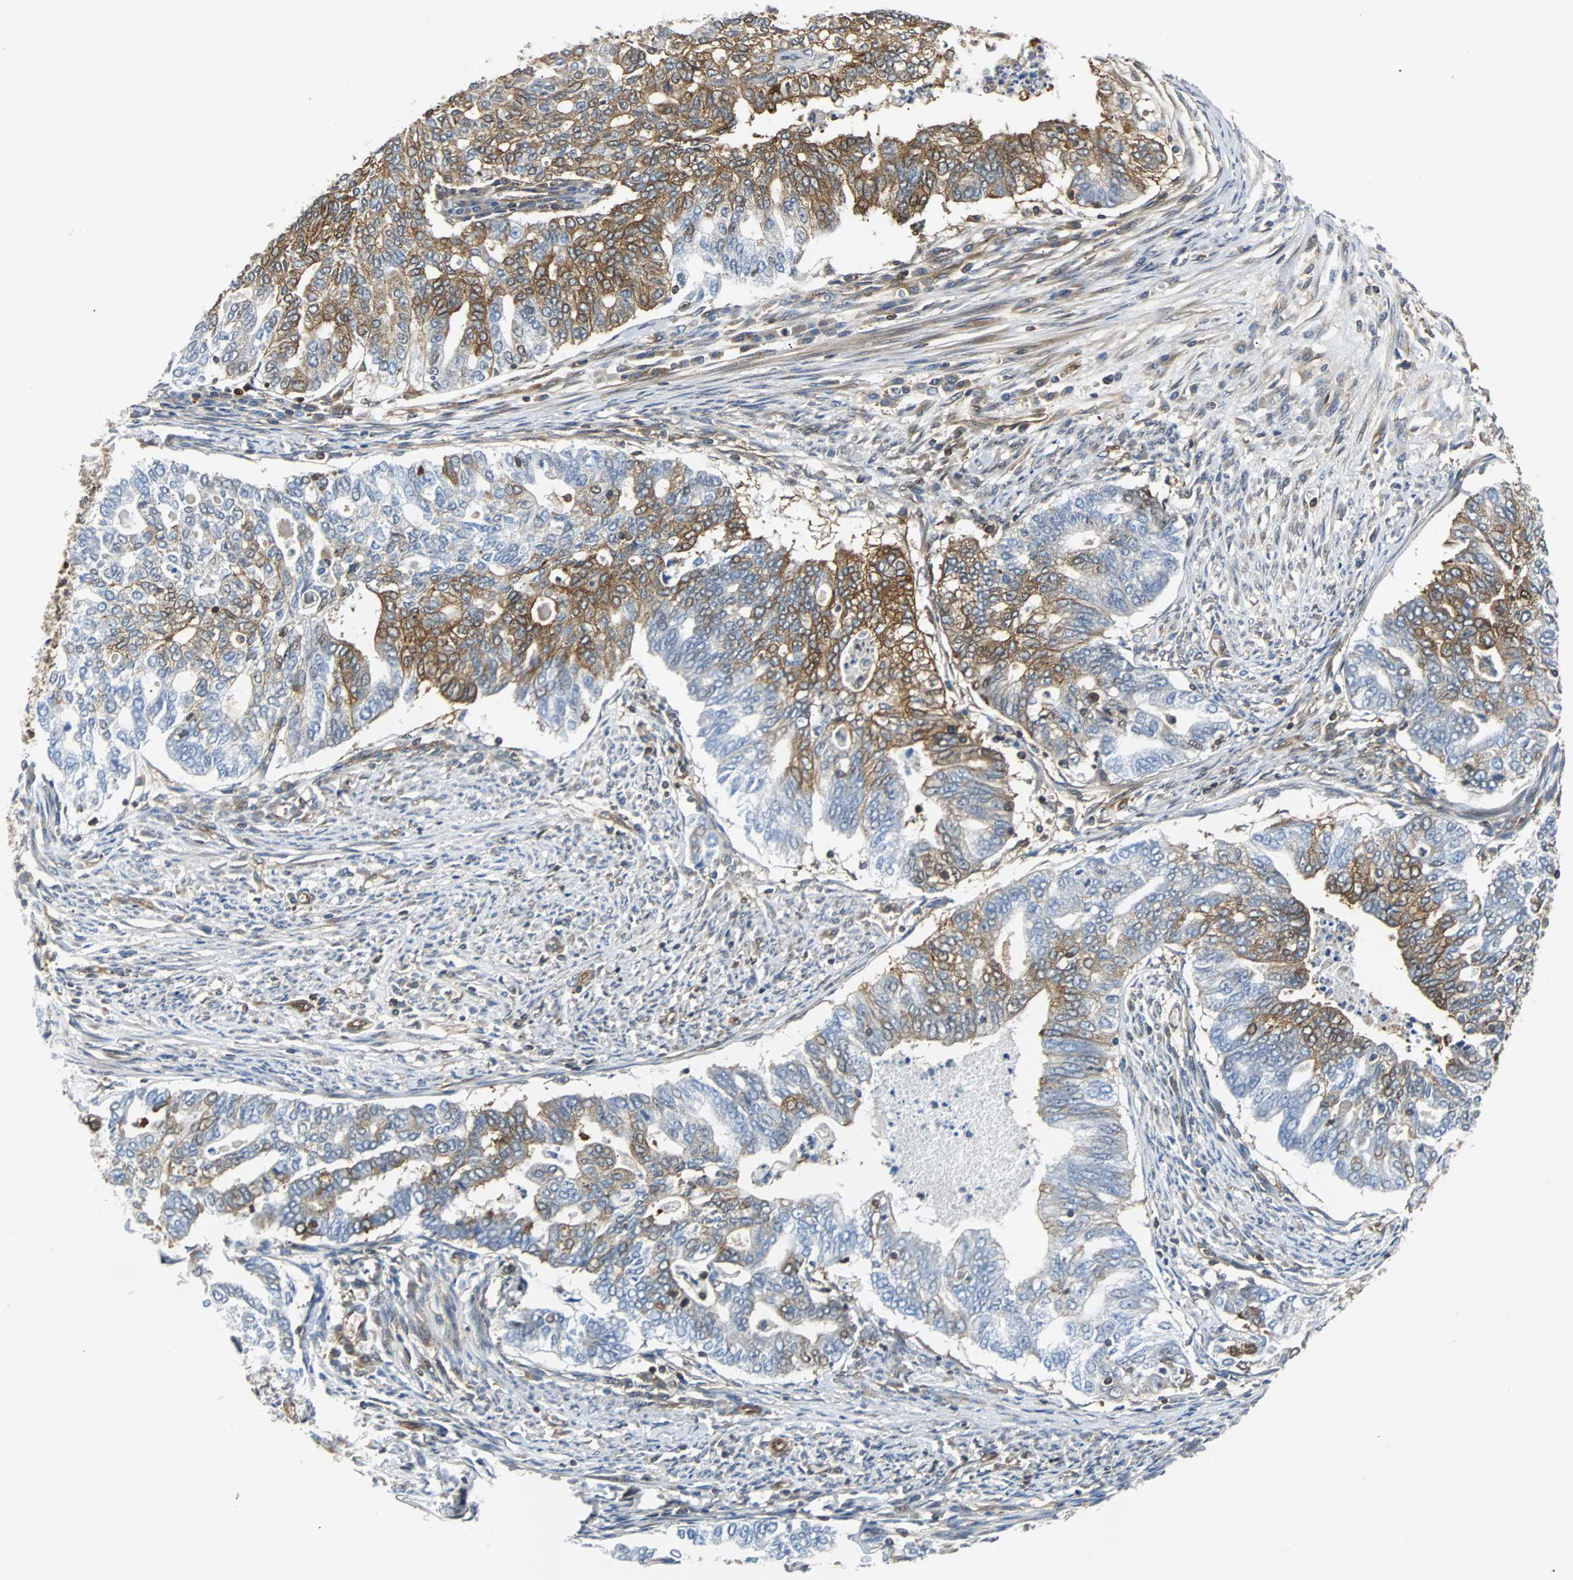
{"staining": {"intensity": "strong", "quantity": "25%-75%", "location": "cytoplasmic/membranous"}, "tissue": "endometrial cancer", "cell_type": "Tumor cells", "image_type": "cancer", "snomed": [{"axis": "morphology", "description": "Adenocarcinoma, NOS"}, {"axis": "topography", "description": "Endometrium"}], "caption": "Protein staining of endometrial adenocarcinoma tissue displays strong cytoplasmic/membranous staining in approximately 25%-75% of tumor cells.", "gene": "RELA", "patient": {"sex": "female", "age": 79}}